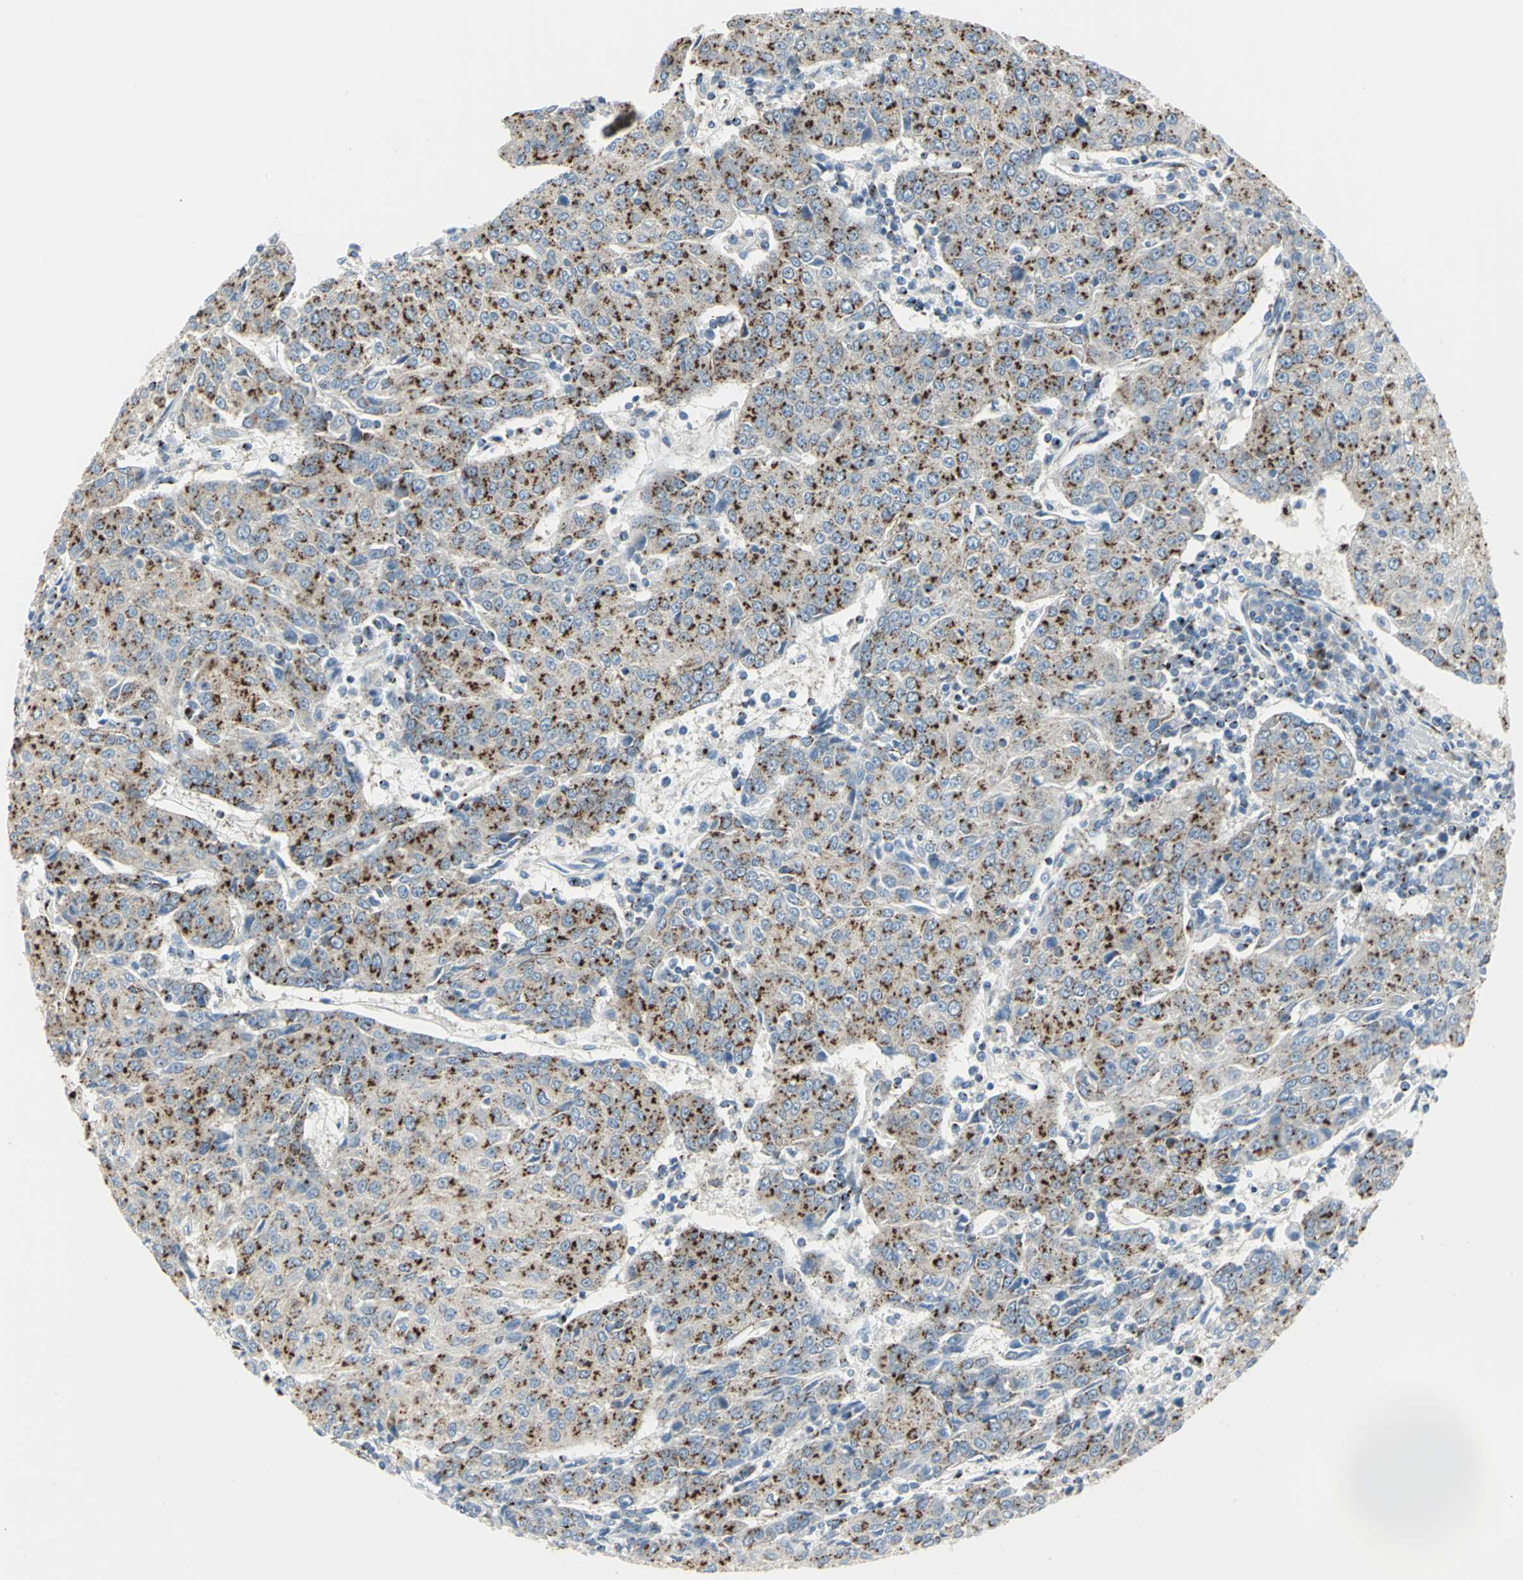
{"staining": {"intensity": "strong", "quantity": ">75%", "location": "cytoplasmic/membranous"}, "tissue": "urothelial cancer", "cell_type": "Tumor cells", "image_type": "cancer", "snomed": [{"axis": "morphology", "description": "Urothelial carcinoma, High grade"}, {"axis": "topography", "description": "Urinary bladder"}], "caption": "Protein expression analysis of human high-grade urothelial carcinoma reveals strong cytoplasmic/membranous expression in about >75% of tumor cells.", "gene": "GPR3", "patient": {"sex": "female", "age": 85}}